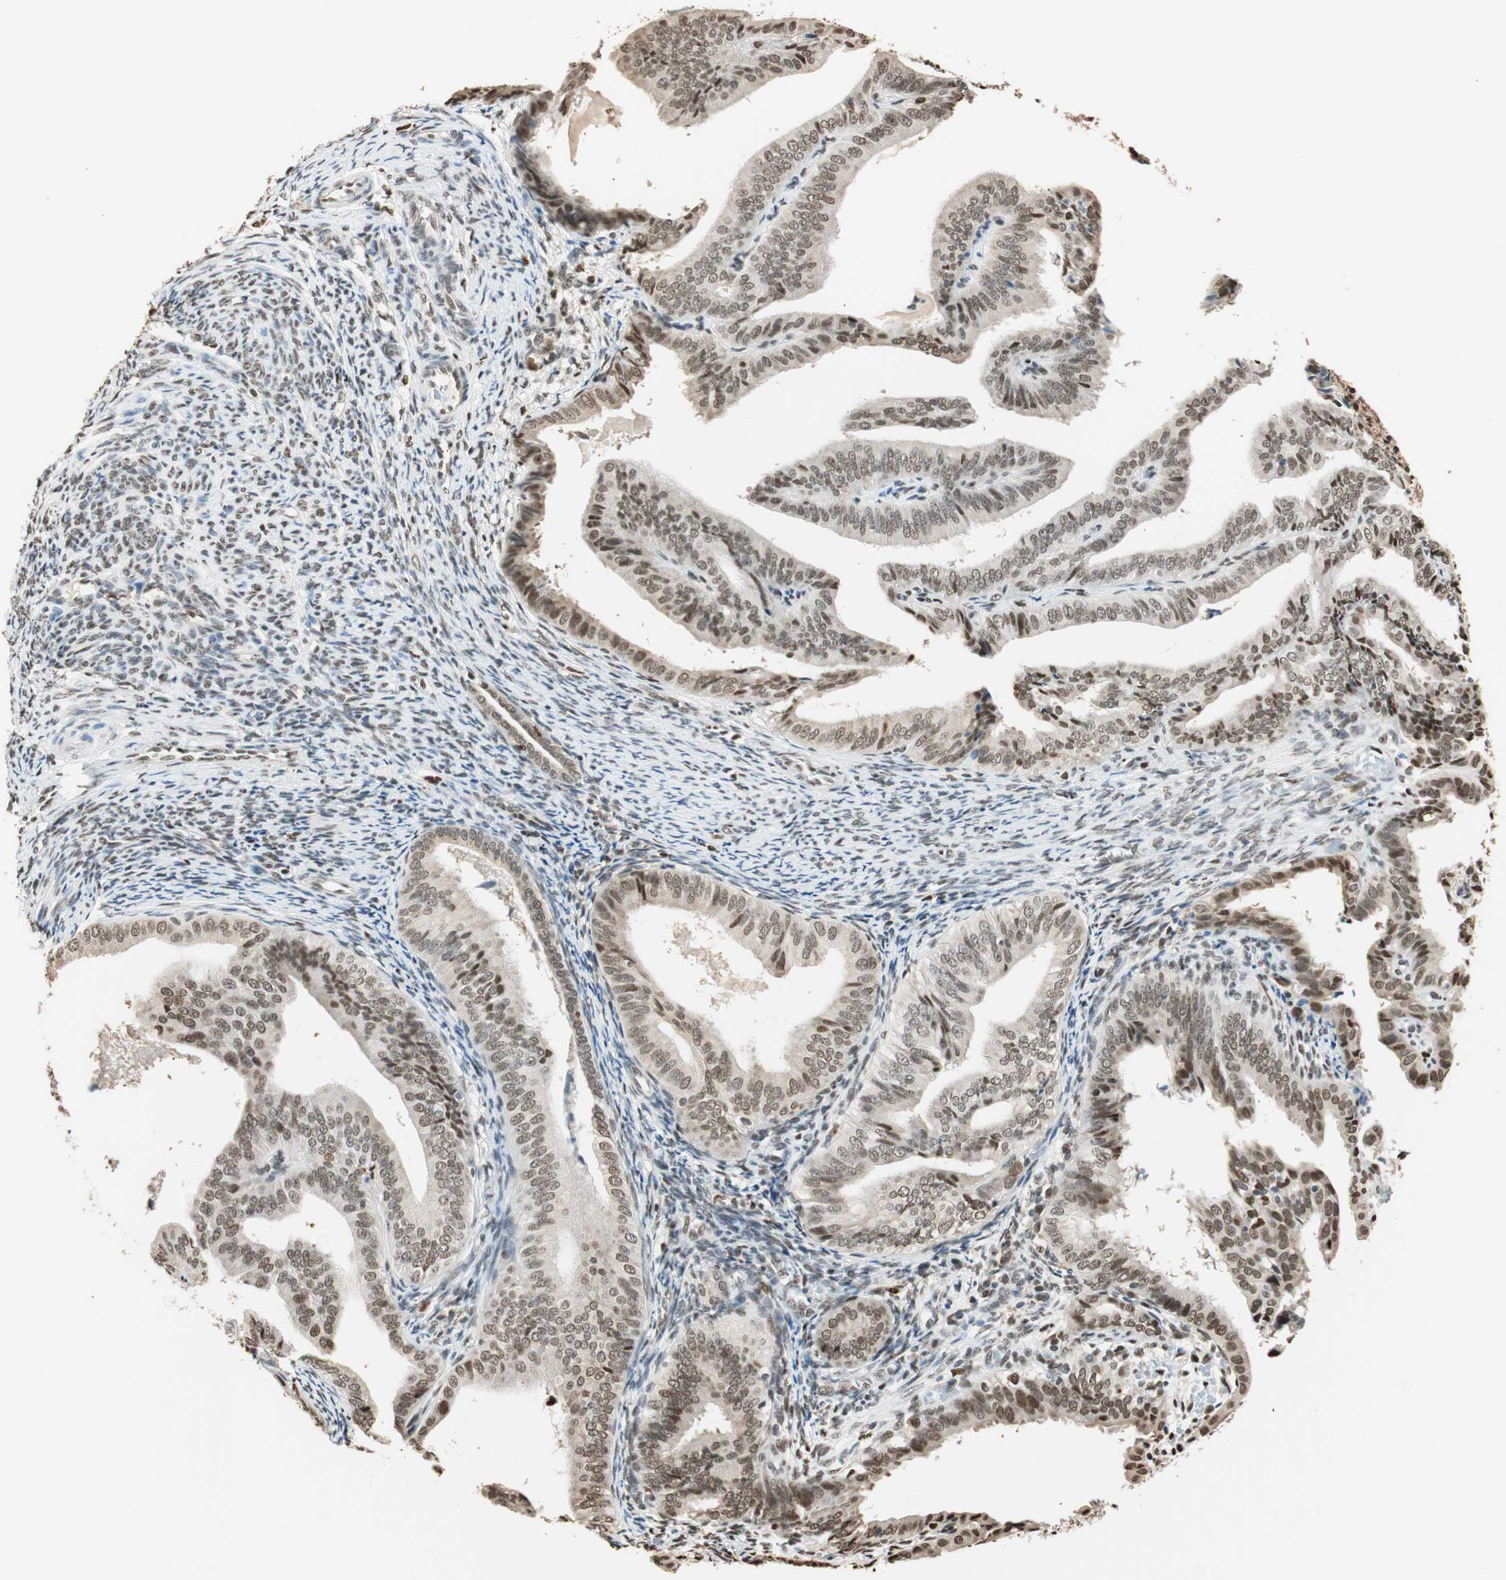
{"staining": {"intensity": "weak", "quantity": "25%-75%", "location": "nuclear"}, "tissue": "endometrial cancer", "cell_type": "Tumor cells", "image_type": "cancer", "snomed": [{"axis": "morphology", "description": "Adenocarcinoma, NOS"}, {"axis": "topography", "description": "Endometrium"}], "caption": "Immunohistochemistry histopathology image of neoplastic tissue: human endometrial cancer (adenocarcinoma) stained using IHC displays low levels of weak protein expression localized specifically in the nuclear of tumor cells, appearing as a nuclear brown color.", "gene": "FANCG", "patient": {"sex": "female", "age": 58}}